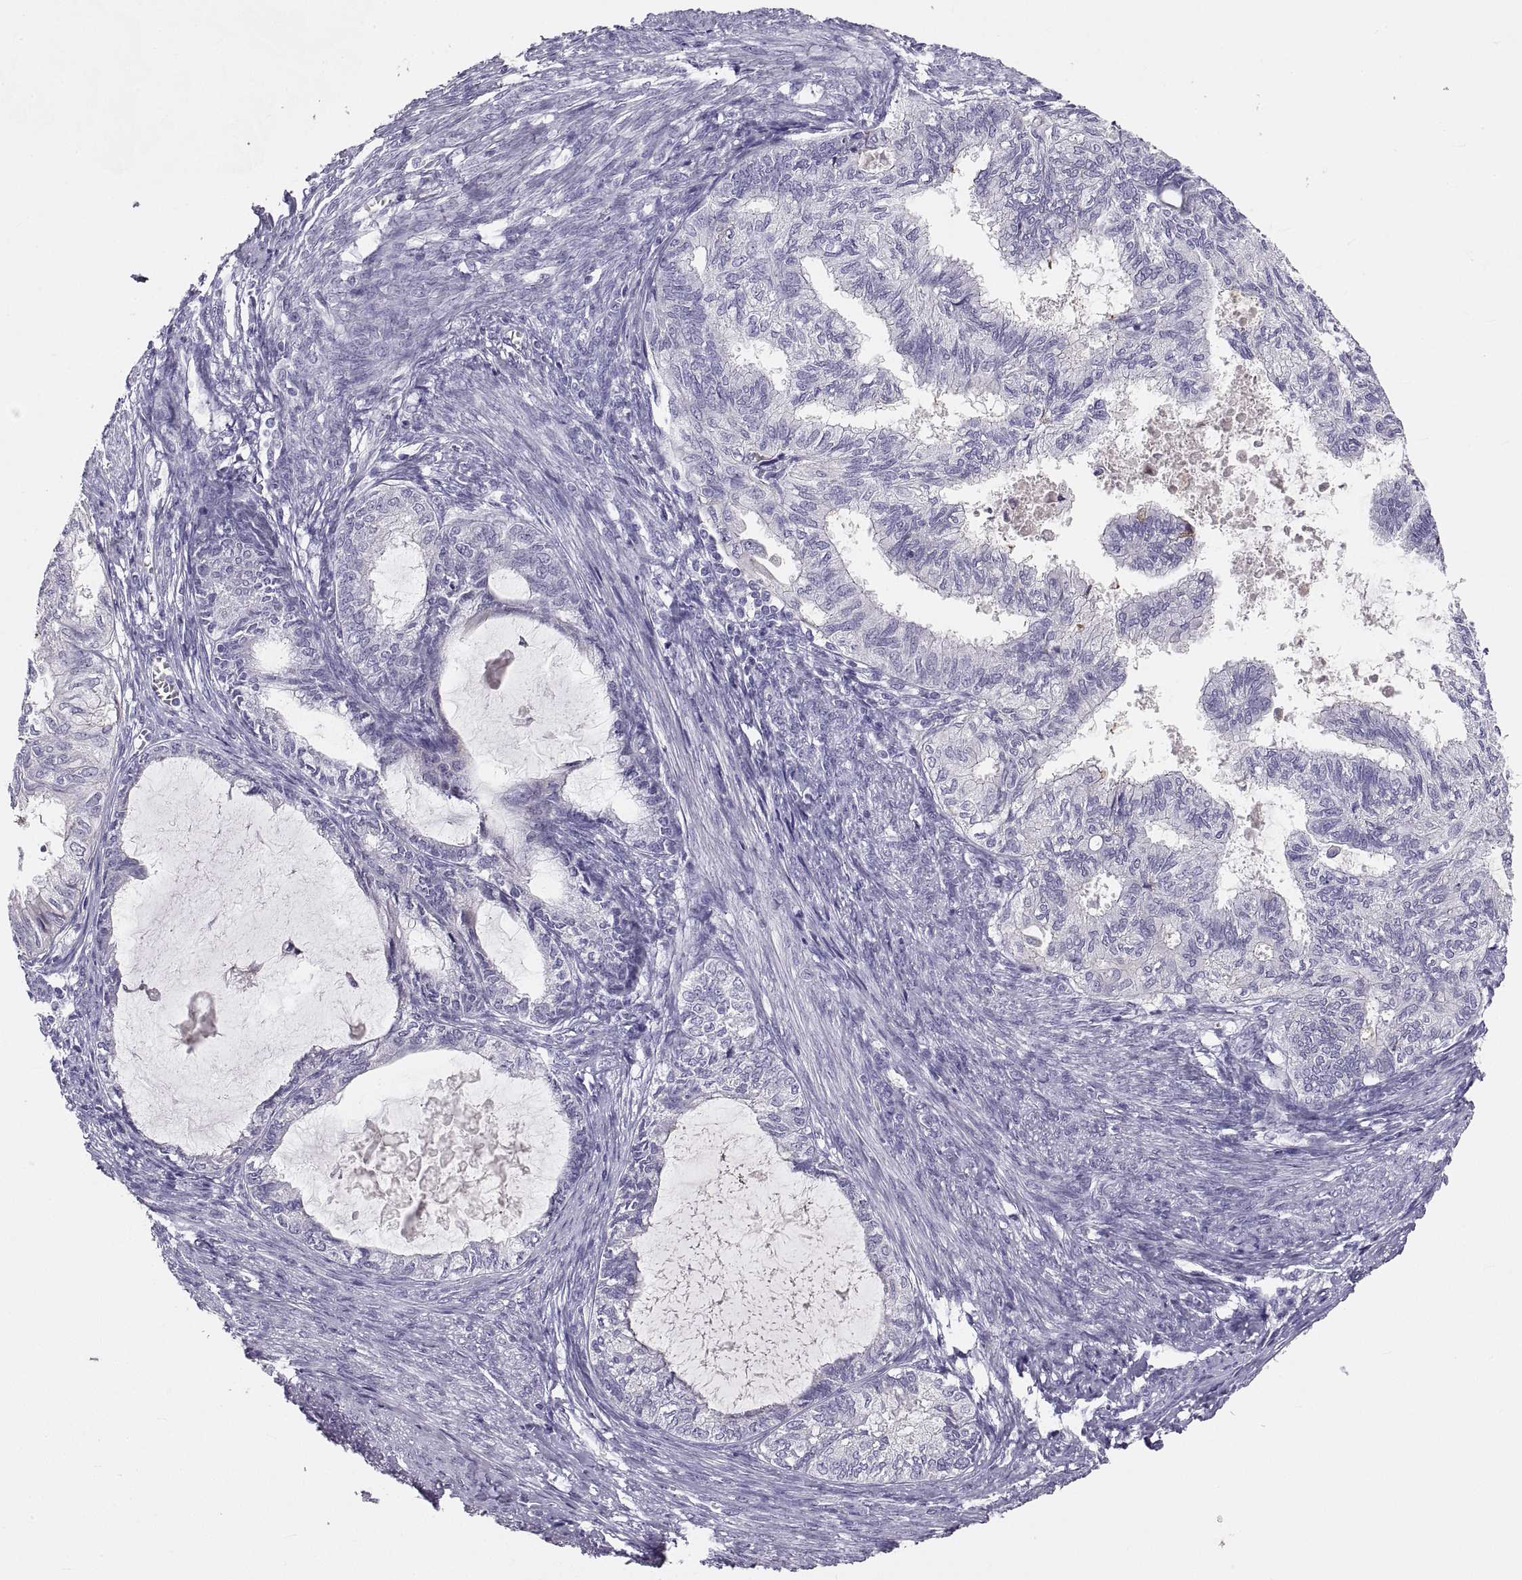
{"staining": {"intensity": "negative", "quantity": "none", "location": "none"}, "tissue": "endometrial cancer", "cell_type": "Tumor cells", "image_type": "cancer", "snomed": [{"axis": "morphology", "description": "Adenocarcinoma, NOS"}, {"axis": "topography", "description": "Endometrium"}], "caption": "Tumor cells show no significant protein staining in endometrial adenocarcinoma.", "gene": "CRYBB3", "patient": {"sex": "female", "age": 86}}